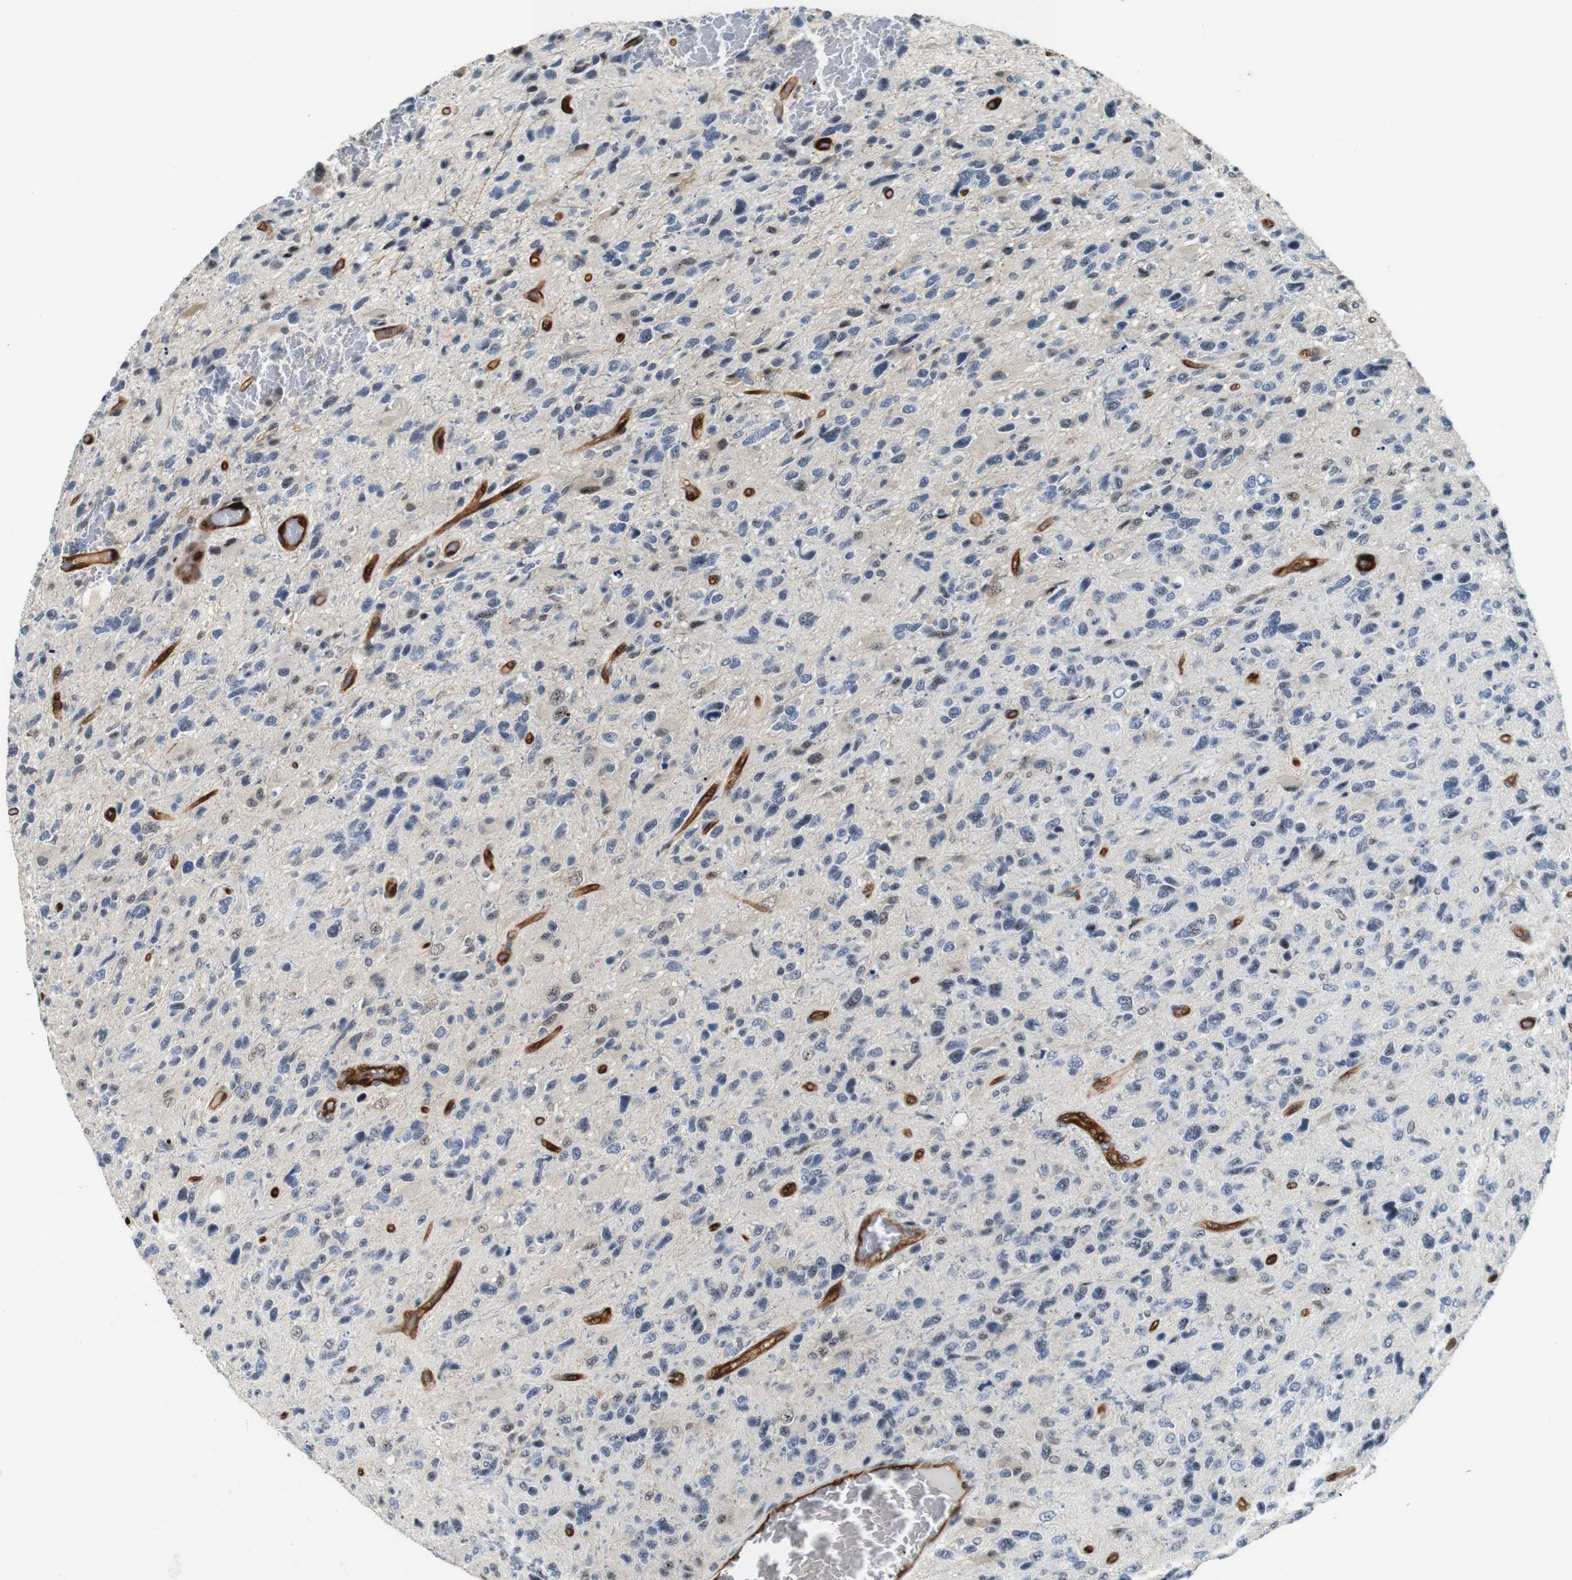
{"staining": {"intensity": "weak", "quantity": "<25%", "location": "nuclear"}, "tissue": "glioma", "cell_type": "Tumor cells", "image_type": "cancer", "snomed": [{"axis": "morphology", "description": "Glioma, malignant, High grade"}, {"axis": "topography", "description": "Brain"}], "caption": "DAB (3,3'-diaminobenzidine) immunohistochemical staining of human glioma displays no significant positivity in tumor cells.", "gene": "LXN", "patient": {"sex": "female", "age": 58}}